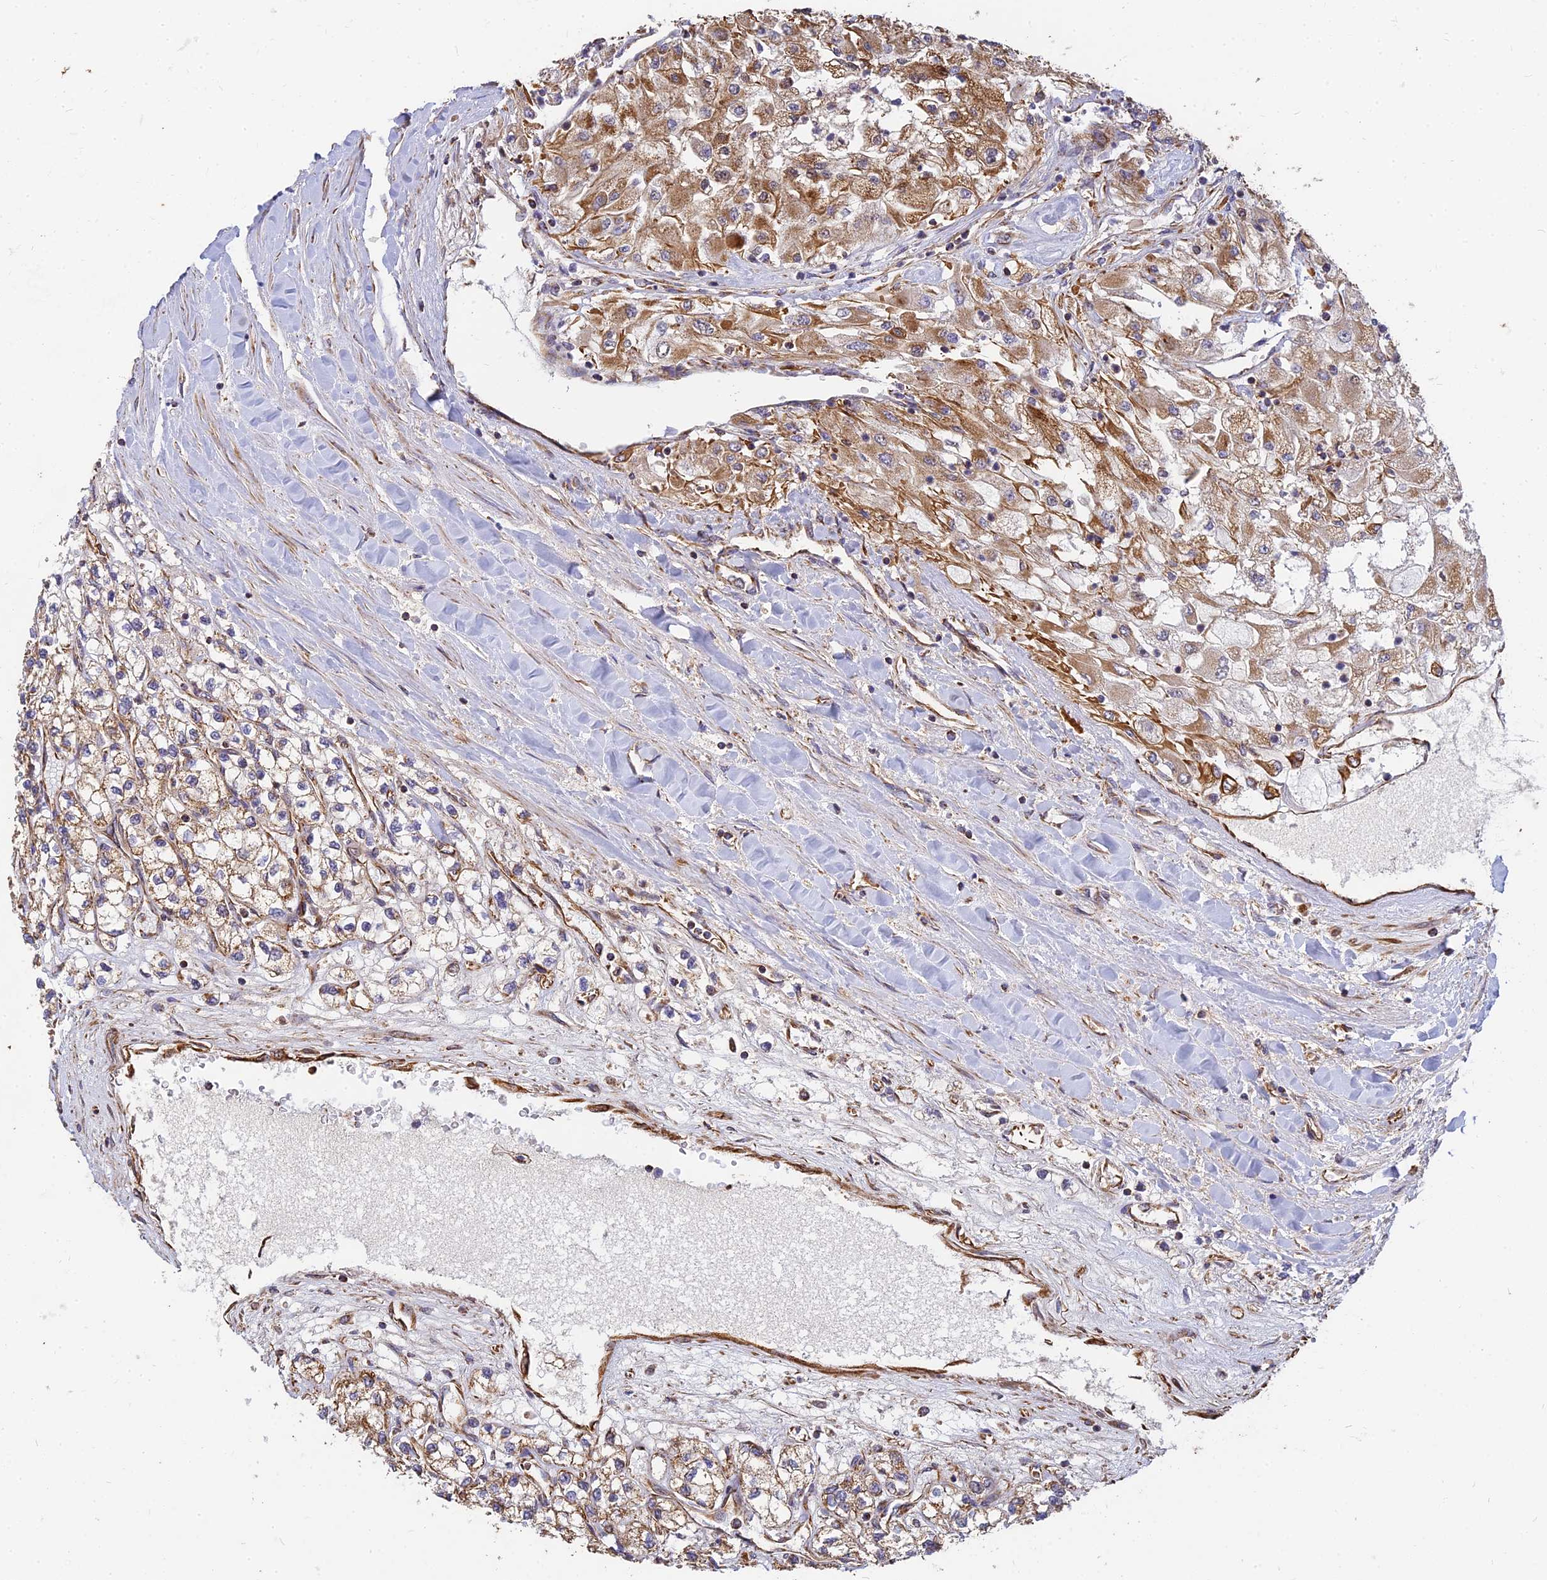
{"staining": {"intensity": "moderate", "quantity": ">75%", "location": "cytoplasmic/membranous"}, "tissue": "renal cancer", "cell_type": "Tumor cells", "image_type": "cancer", "snomed": [{"axis": "morphology", "description": "Adenocarcinoma, NOS"}, {"axis": "topography", "description": "Kidney"}], "caption": "The photomicrograph reveals a brown stain indicating the presence of a protein in the cytoplasmic/membranous of tumor cells in renal adenocarcinoma. (DAB (3,3'-diaminobenzidine) = brown stain, brightfield microscopy at high magnification).", "gene": "DSTYK", "patient": {"sex": "male", "age": 80}}